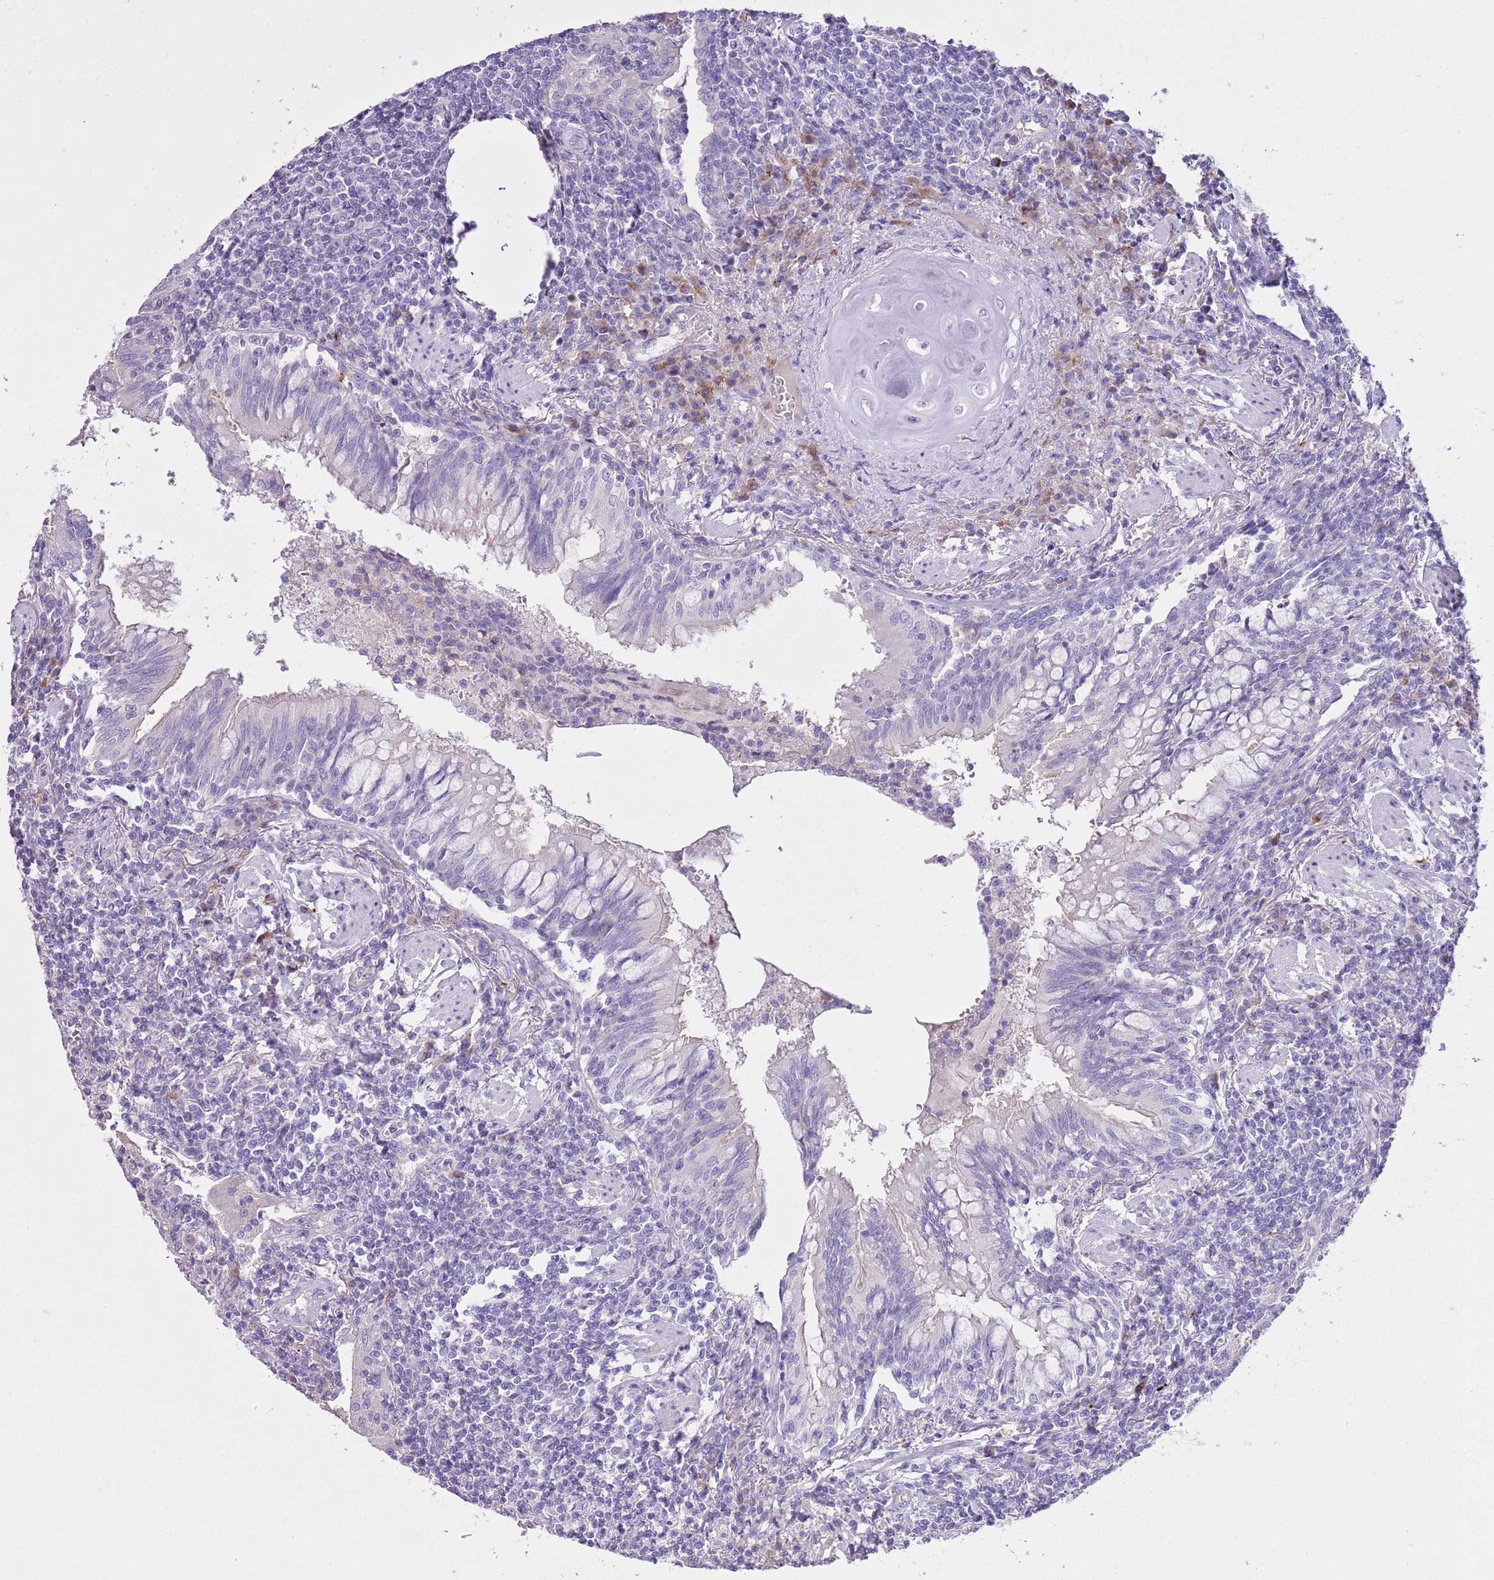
{"staining": {"intensity": "negative", "quantity": "none", "location": "none"}, "tissue": "lymphoma", "cell_type": "Tumor cells", "image_type": "cancer", "snomed": [{"axis": "morphology", "description": "Malignant lymphoma, non-Hodgkin's type, Low grade"}, {"axis": "topography", "description": "Lung"}], "caption": "This is an immunohistochemistry (IHC) histopathology image of low-grade malignant lymphoma, non-Hodgkin's type. There is no expression in tumor cells.", "gene": "CLEC2A", "patient": {"sex": "female", "age": 71}}